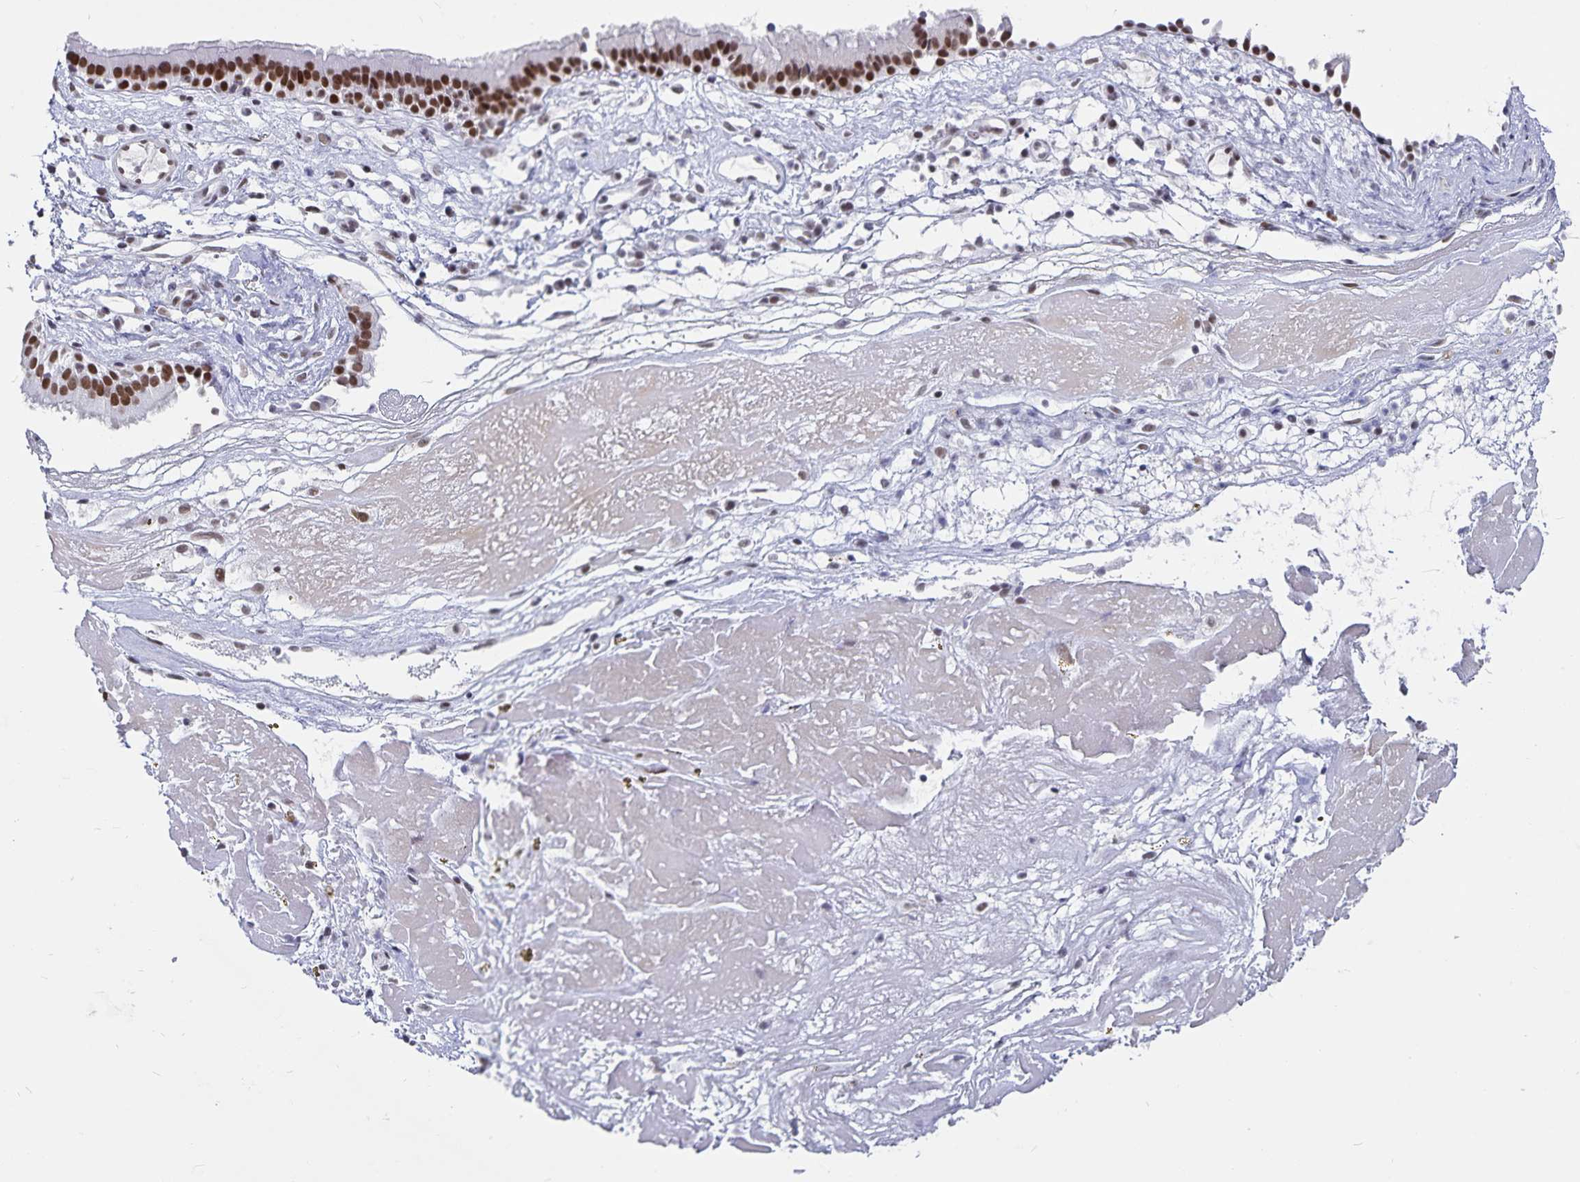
{"staining": {"intensity": "strong", "quantity": ">75%", "location": "nuclear"}, "tissue": "nasopharynx", "cell_type": "Respiratory epithelial cells", "image_type": "normal", "snomed": [{"axis": "morphology", "description": "Normal tissue, NOS"}, {"axis": "topography", "description": "Nasopharynx"}], "caption": "Nasopharynx stained for a protein exhibits strong nuclear positivity in respiratory epithelial cells. The protein of interest is shown in brown color, while the nuclei are stained blue.", "gene": "PBX2", "patient": {"sex": "male", "age": 24}}